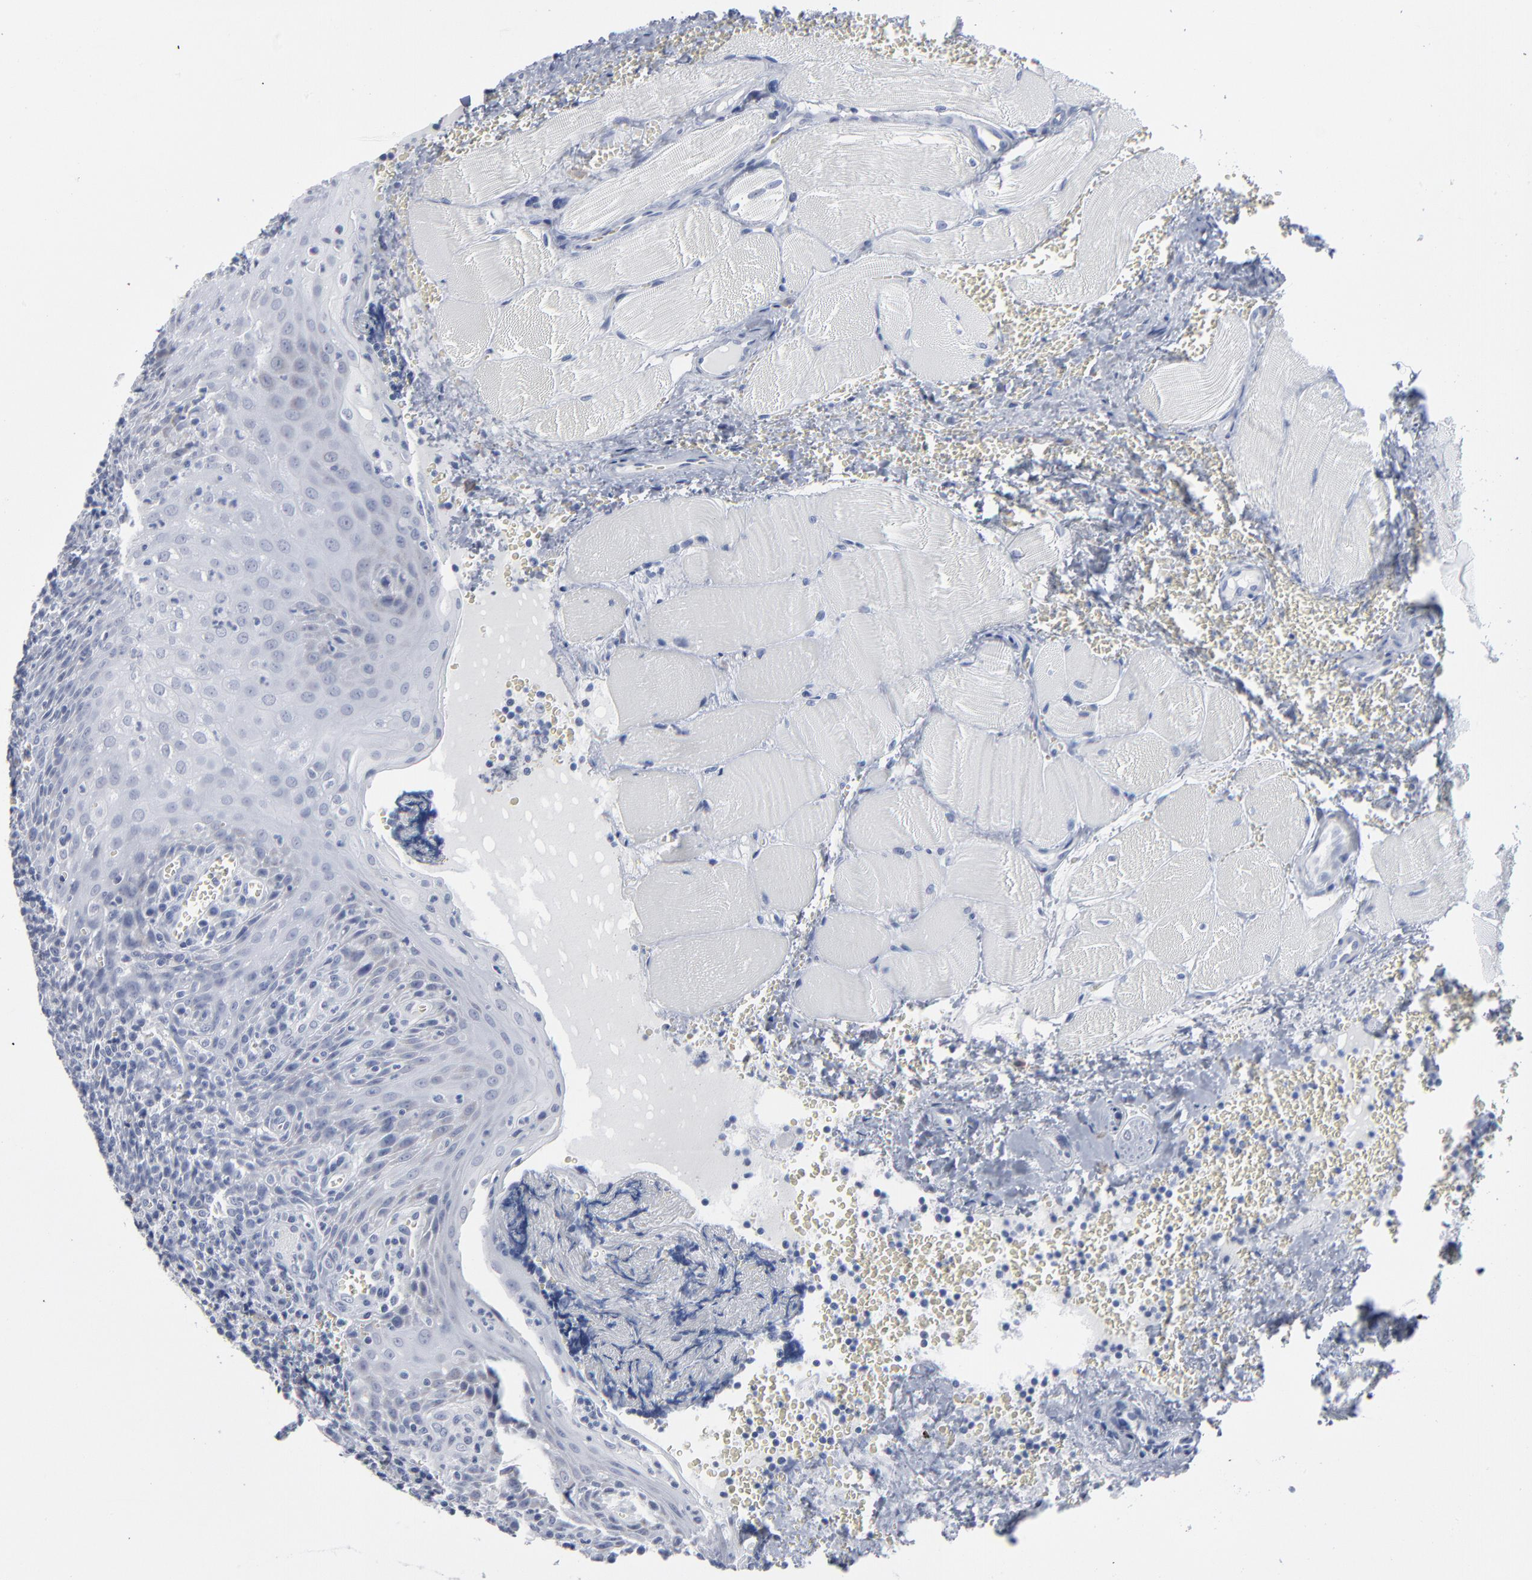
{"staining": {"intensity": "negative", "quantity": "none", "location": "none"}, "tissue": "tonsil", "cell_type": "Germinal center cells", "image_type": "normal", "snomed": [{"axis": "morphology", "description": "Normal tissue, NOS"}, {"axis": "topography", "description": "Tonsil"}], "caption": "IHC of benign tonsil displays no staining in germinal center cells. The staining is performed using DAB (3,3'-diaminobenzidine) brown chromogen with nuclei counter-stained in using hematoxylin.", "gene": "PAGE1", "patient": {"sex": "male", "age": 20}}